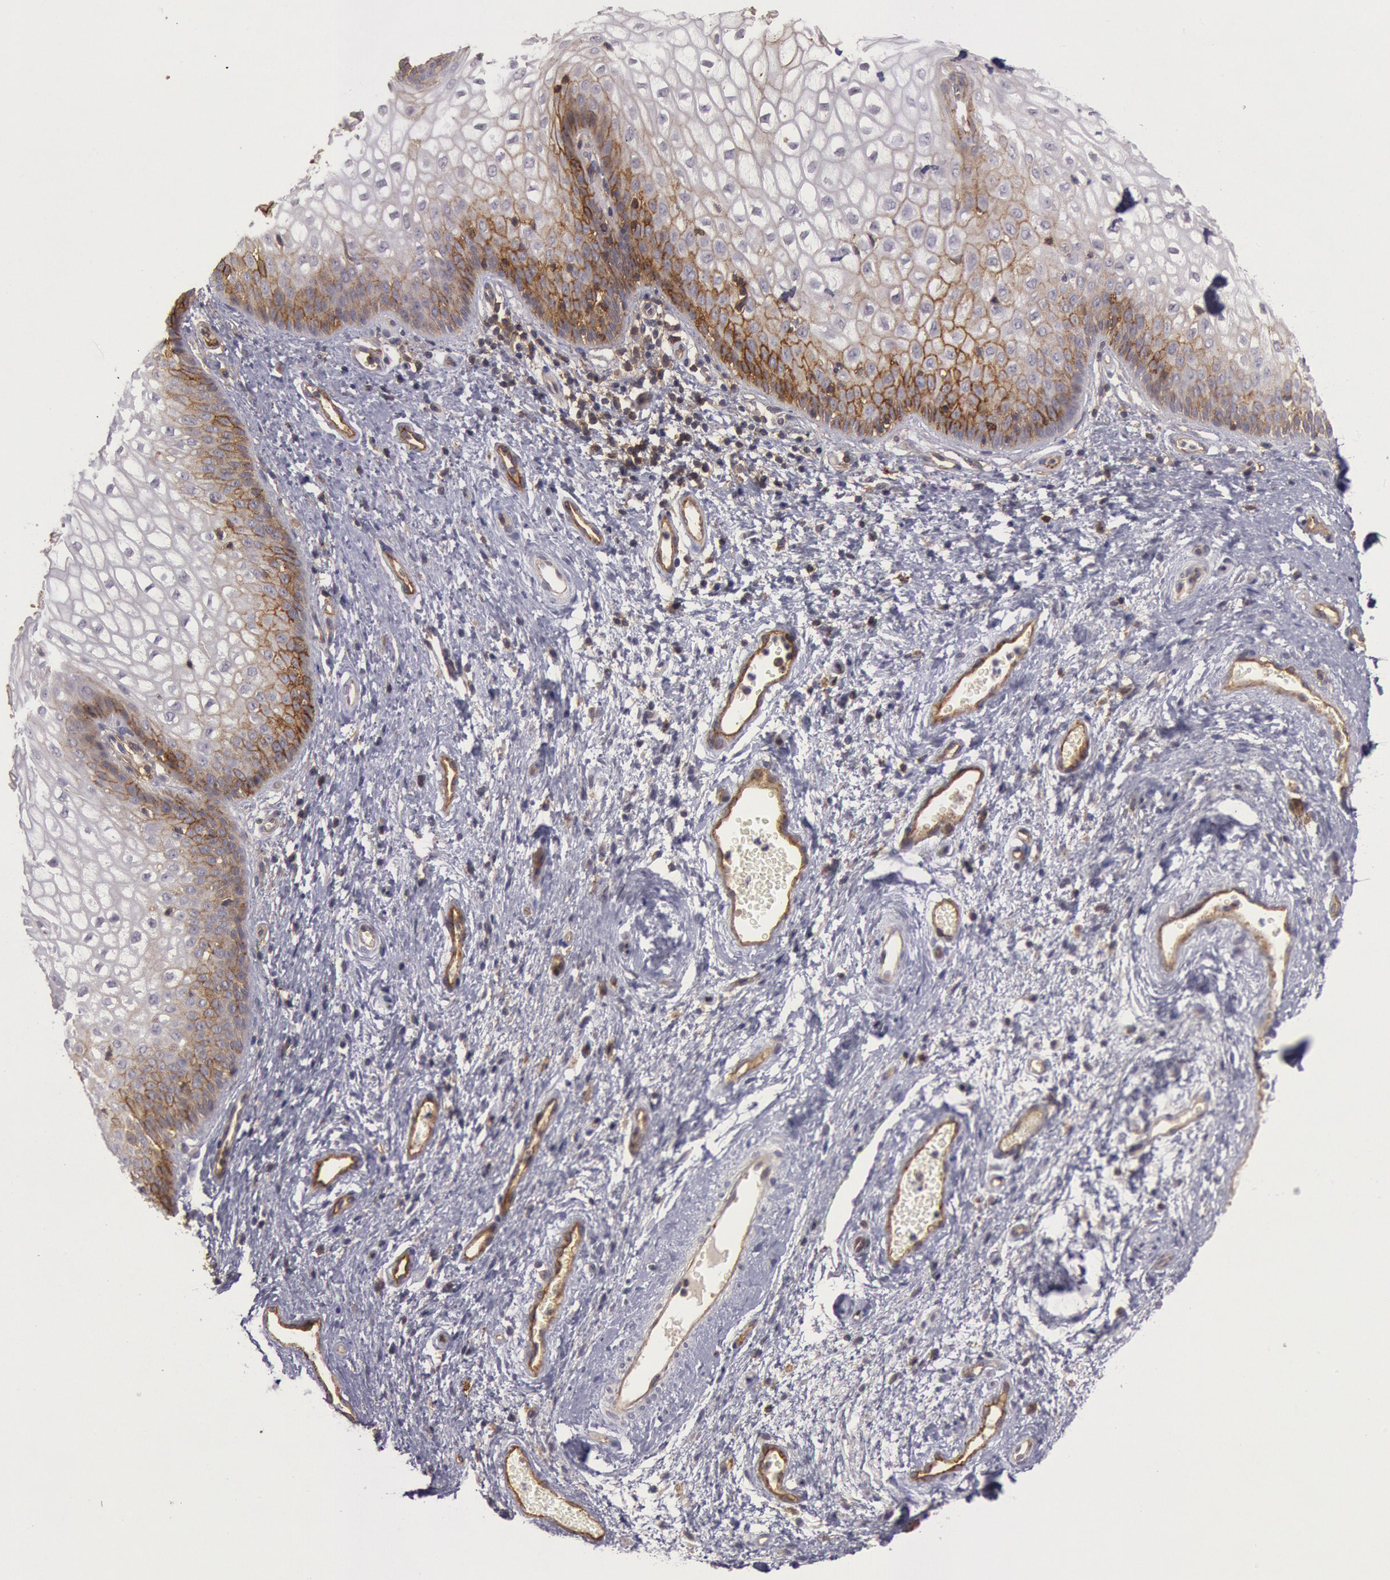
{"staining": {"intensity": "moderate", "quantity": "<25%", "location": "cytoplasmic/membranous"}, "tissue": "vagina", "cell_type": "Squamous epithelial cells", "image_type": "normal", "snomed": [{"axis": "morphology", "description": "Normal tissue, NOS"}, {"axis": "topography", "description": "Vagina"}], "caption": "High-magnification brightfield microscopy of unremarkable vagina stained with DAB (3,3'-diaminobenzidine) (brown) and counterstained with hematoxylin (blue). squamous epithelial cells exhibit moderate cytoplasmic/membranous expression is identified in about<25% of cells. The protein is shown in brown color, while the nuclei are stained blue.", "gene": "TRIB2", "patient": {"sex": "female", "age": 34}}